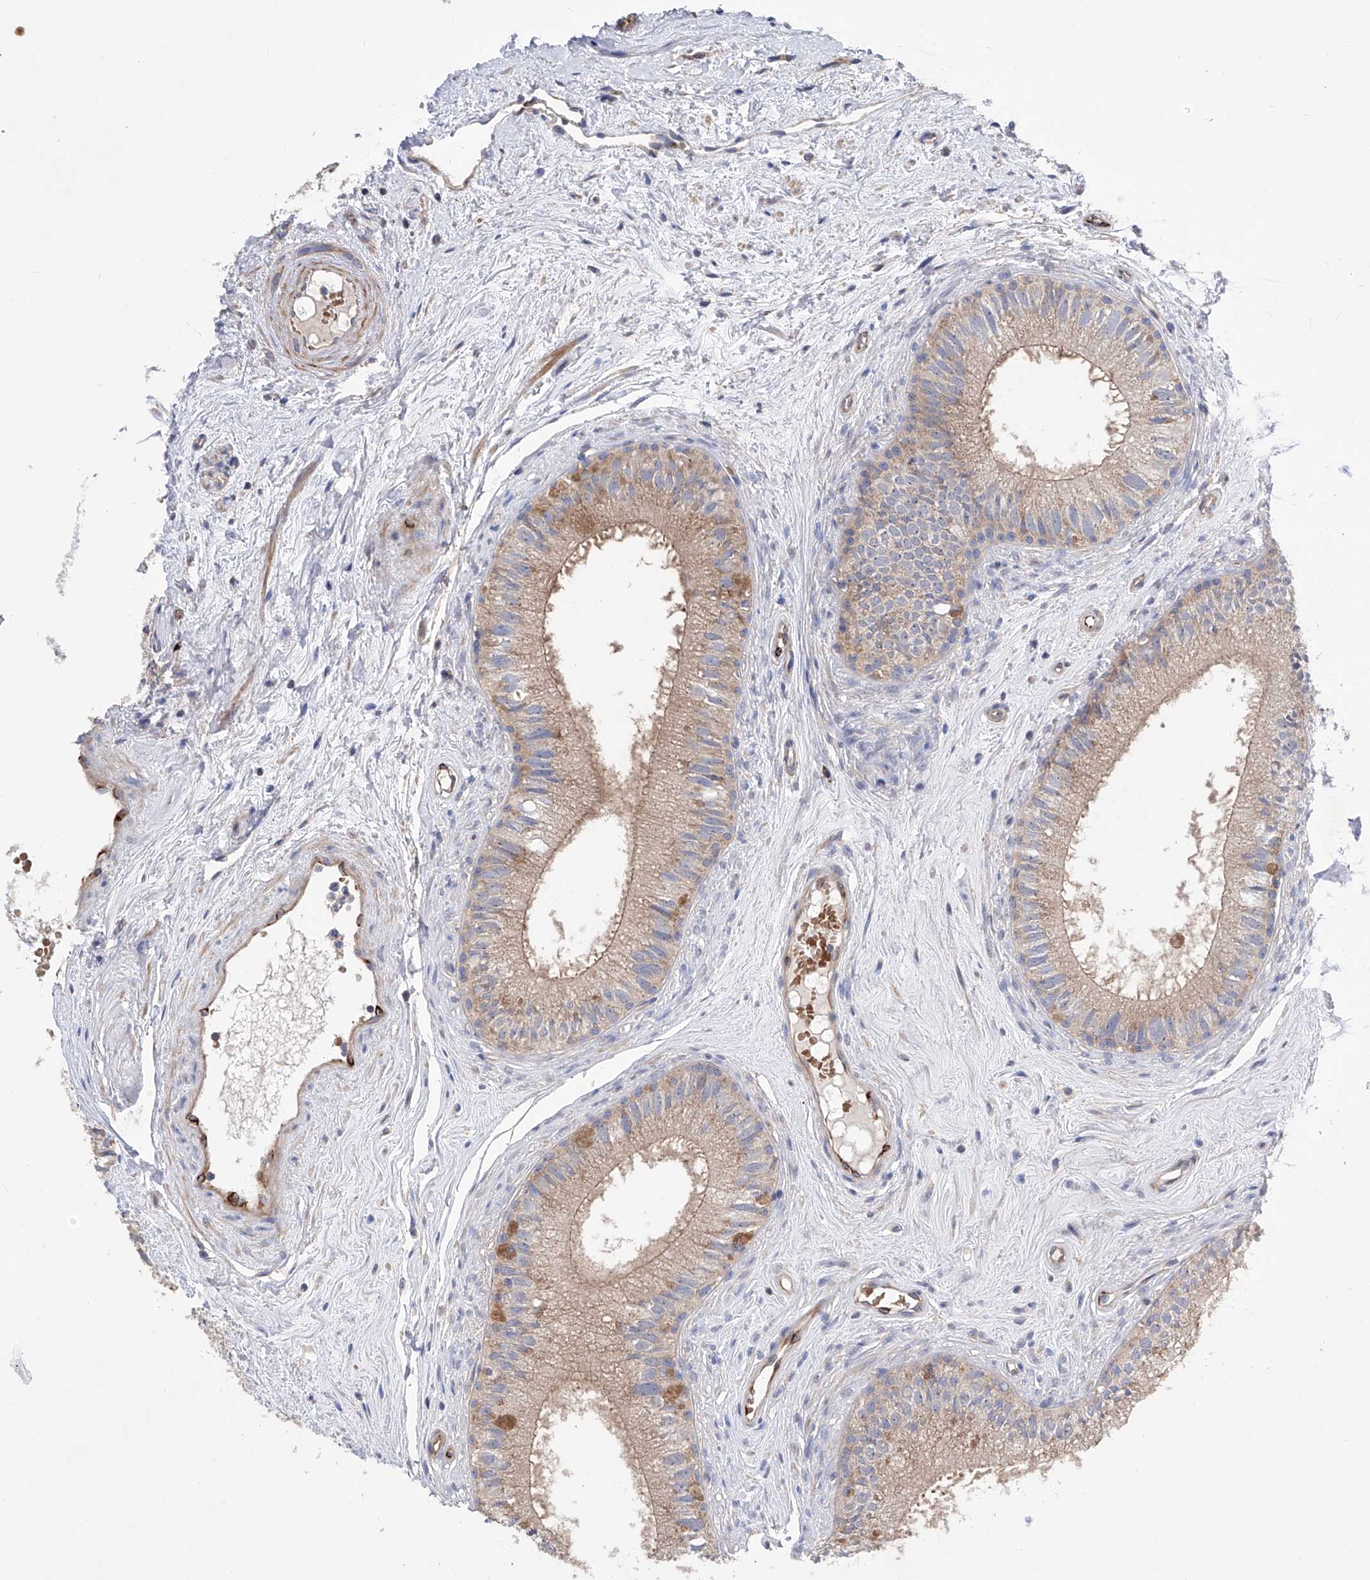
{"staining": {"intensity": "moderate", "quantity": "25%-75%", "location": "cytoplasmic/membranous"}, "tissue": "epididymis", "cell_type": "Glandular cells", "image_type": "normal", "snomed": [{"axis": "morphology", "description": "Normal tissue, NOS"}, {"axis": "topography", "description": "Epididymis"}], "caption": "Epididymis stained with a brown dye exhibits moderate cytoplasmic/membranous positive expression in about 25%-75% of glandular cells.", "gene": "NFATC4", "patient": {"sex": "male", "age": 71}}